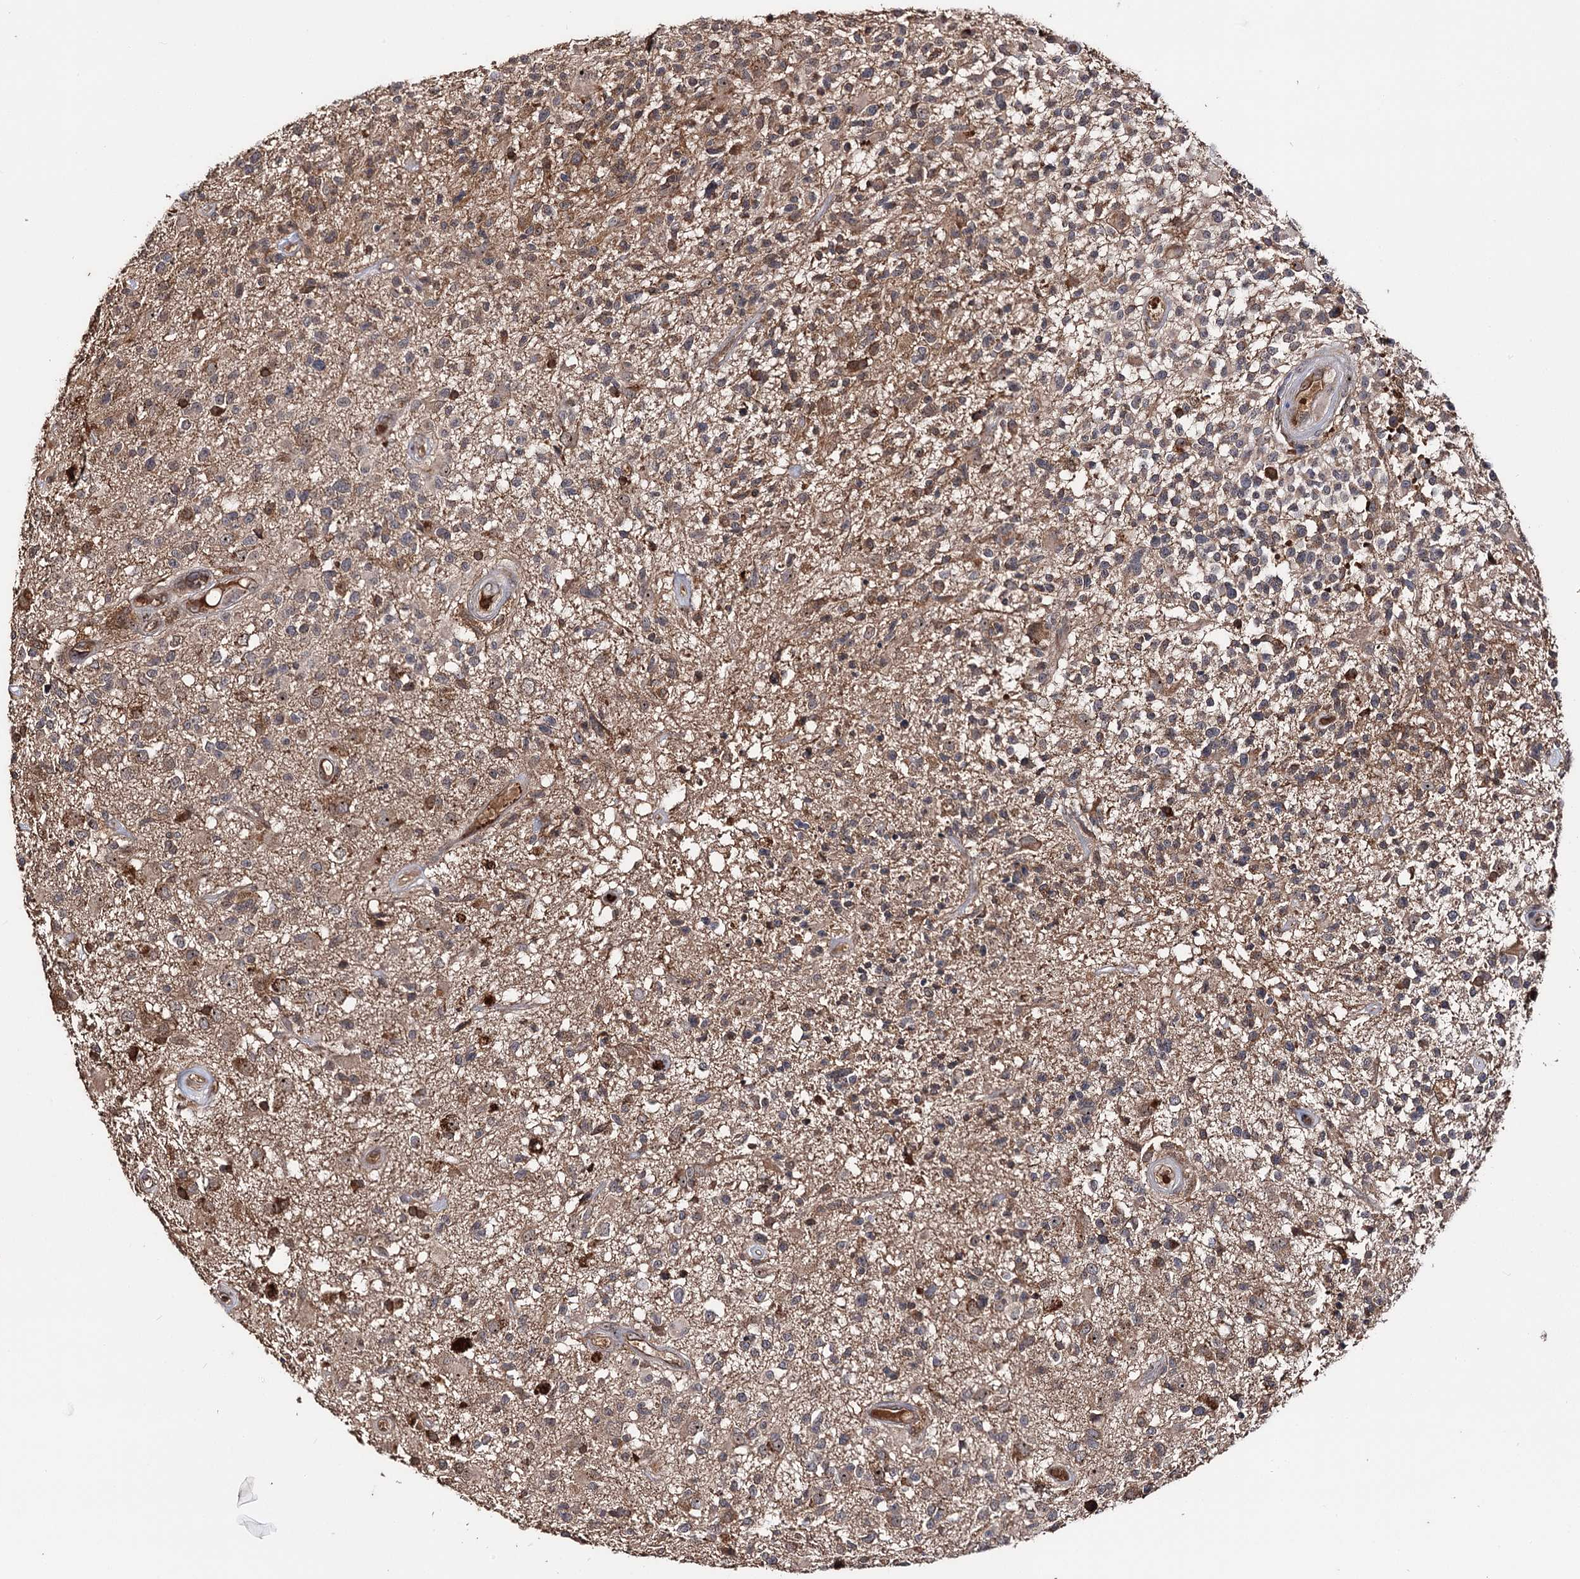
{"staining": {"intensity": "weak", "quantity": "25%-75%", "location": "cytoplasmic/membranous"}, "tissue": "glioma", "cell_type": "Tumor cells", "image_type": "cancer", "snomed": [{"axis": "morphology", "description": "Glioma, malignant, High grade"}, {"axis": "morphology", "description": "Glioblastoma, NOS"}, {"axis": "topography", "description": "Brain"}], "caption": "High-power microscopy captured an immunohistochemistry micrograph of glioma, revealing weak cytoplasmic/membranous expression in approximately 25%-75% of tumor cells. (DAB IHC, brown staining for protein, blue staining for nuclei).", "gene": "FAM53B", "patient": {"sex": "male", "age": 60}}